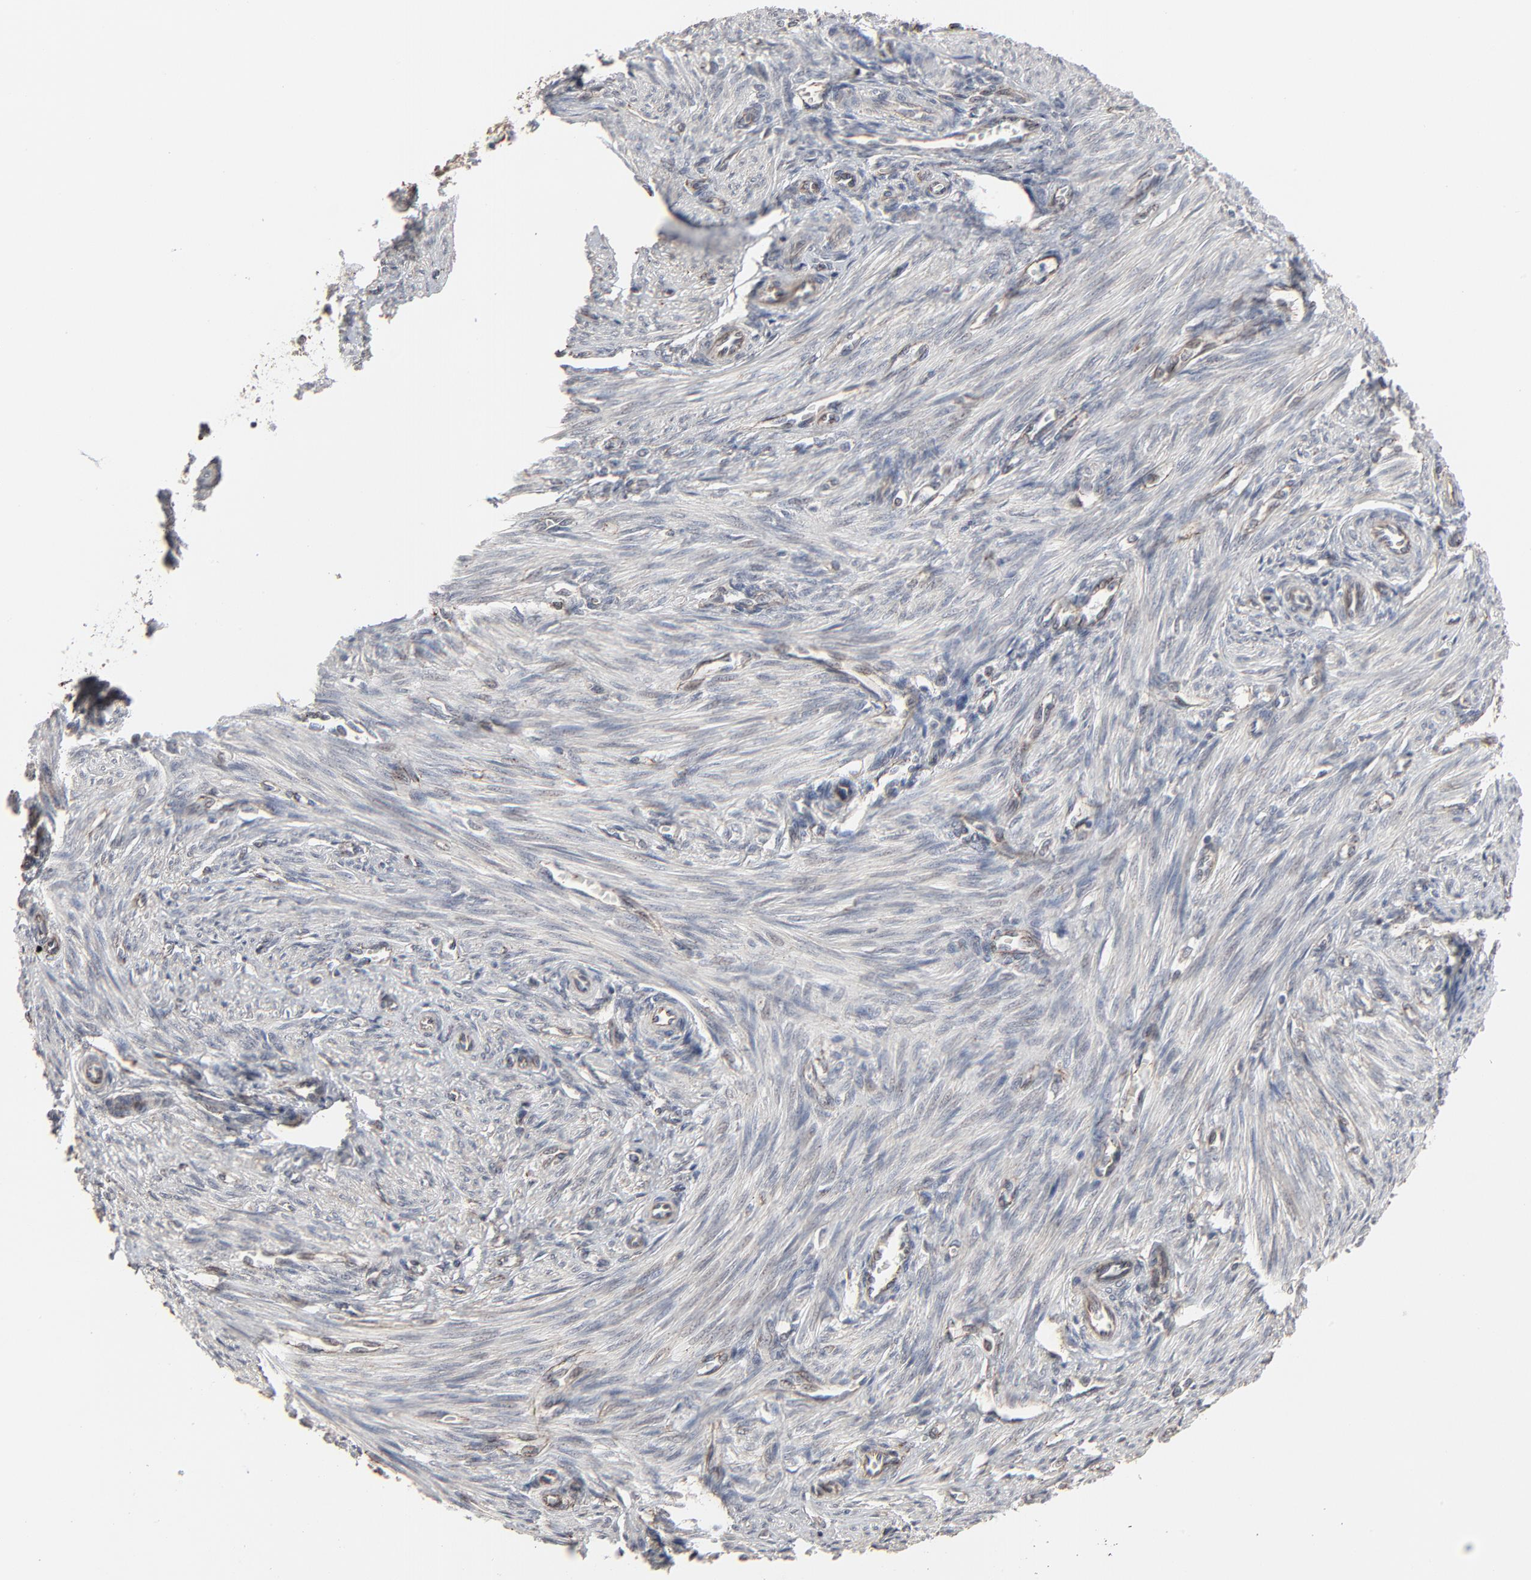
{"staining": {"intensity": "moderate", "quantity": ">75%", "location": "cytoplasmic/membranous"}, "tissue": "endometrium", "cell_type": "Cells in endometrial stroma", "image_type": "normal", "snomed": [{"axis": "morphology", "description": "Normal tissue, NOS"}, {"axis": "topography", "description": "Endometrium"}], "caption": "The histopathology image displays staining of normal endometrium, revealing moderate cytoplasmic/membranous protein staining (brown color) within cells in endometrial stroma.", "gene": "CTNND1", "patient": {"sex": "female", "age": 27}}